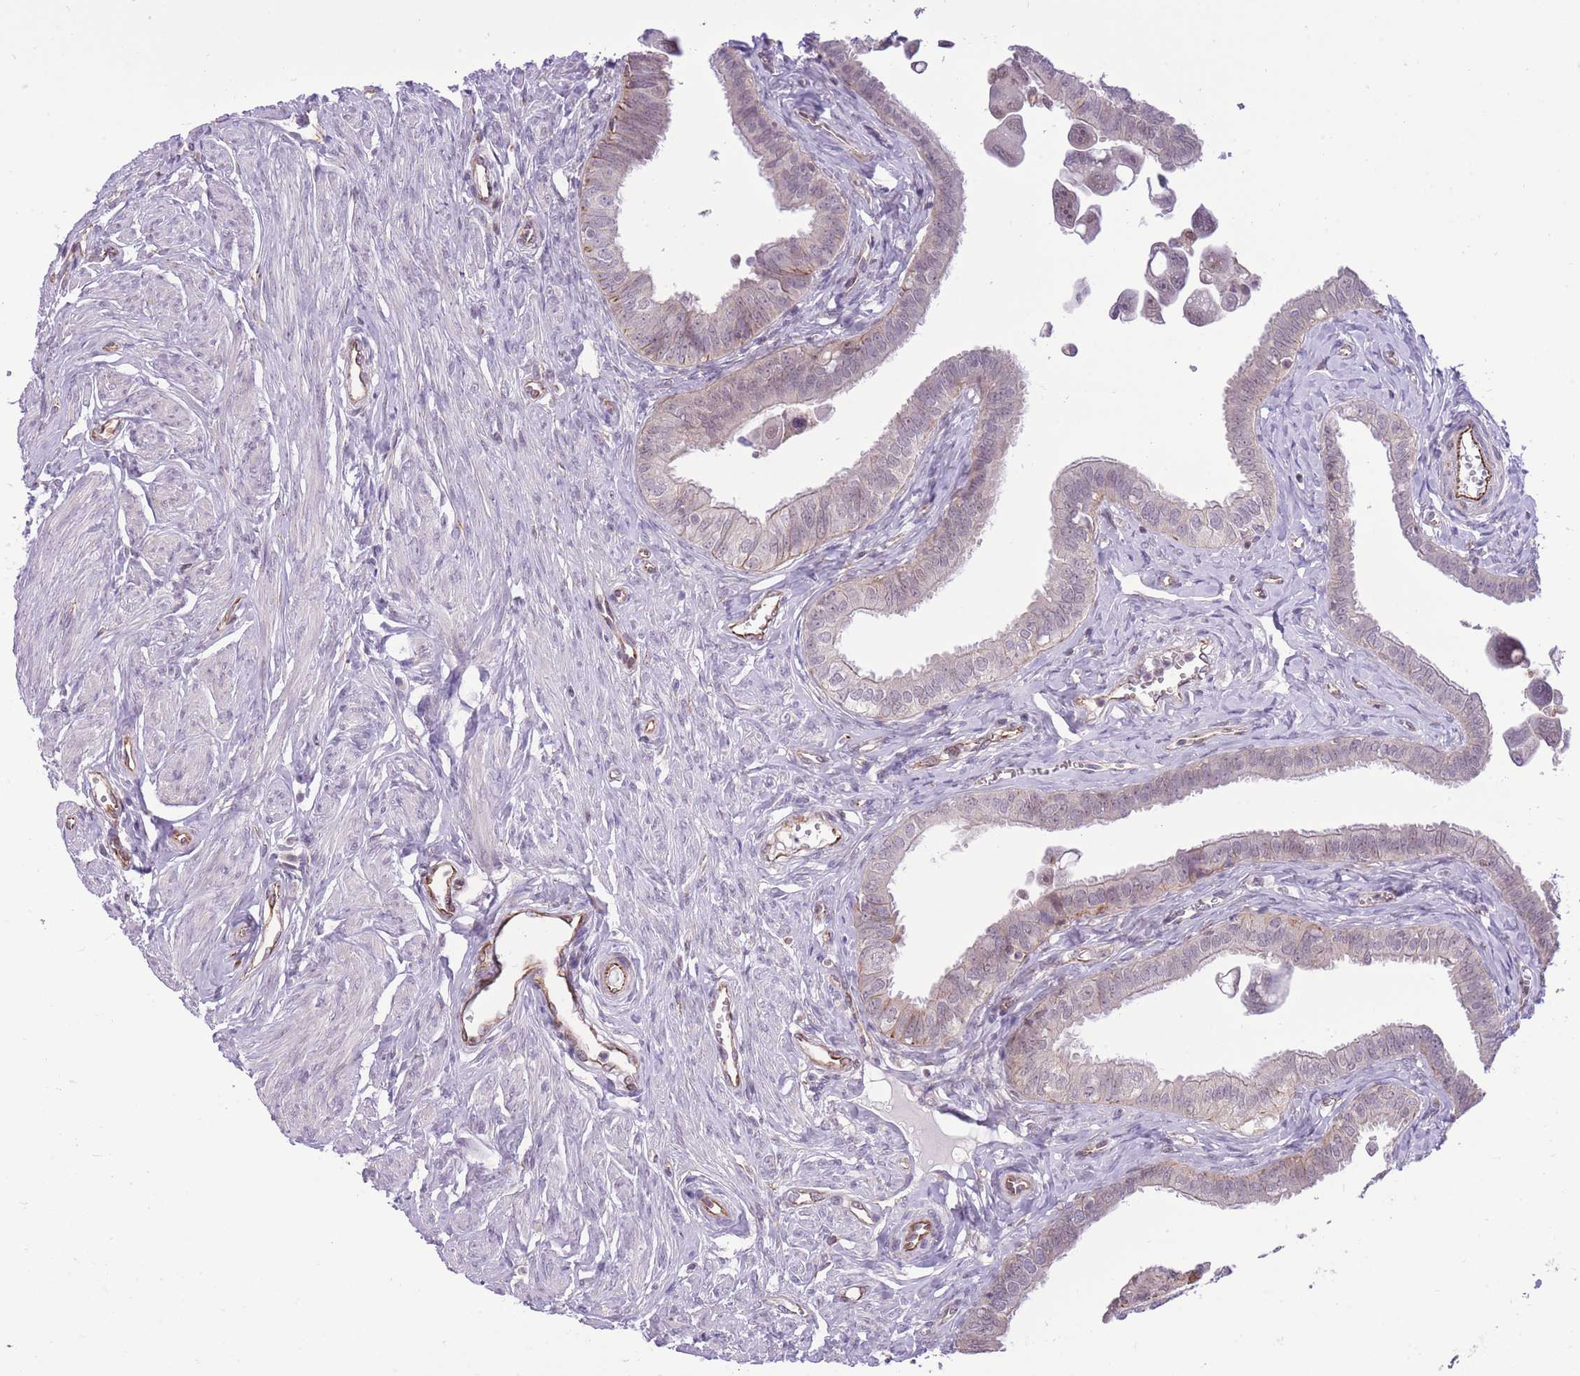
{"staining": {"intensity": "weak", "quantity": "<25%", "location": "cytoplasmic/membranous,nuclear"}, "tissue": "fallopian tube", "cell_type": "Glandular cells", "image_type": "normal", "snomed": [{"axis": "morphology", "description": "Normal tissue, NOS"}, {"axis": "morphology", "description": "Carcinoma, NOS"}, {"axis": "topography", "description": "Fallopian tube"}, {"axis": "topography", "description": "Ovary"}], "caption": "IHC of unremarkable human fallopian tube reveals no positivity in glandular cells. (IHC, brightfield microscopy, high magnification).", "gene": "ELL", "patient": {"sex": "female", "age": 59}}